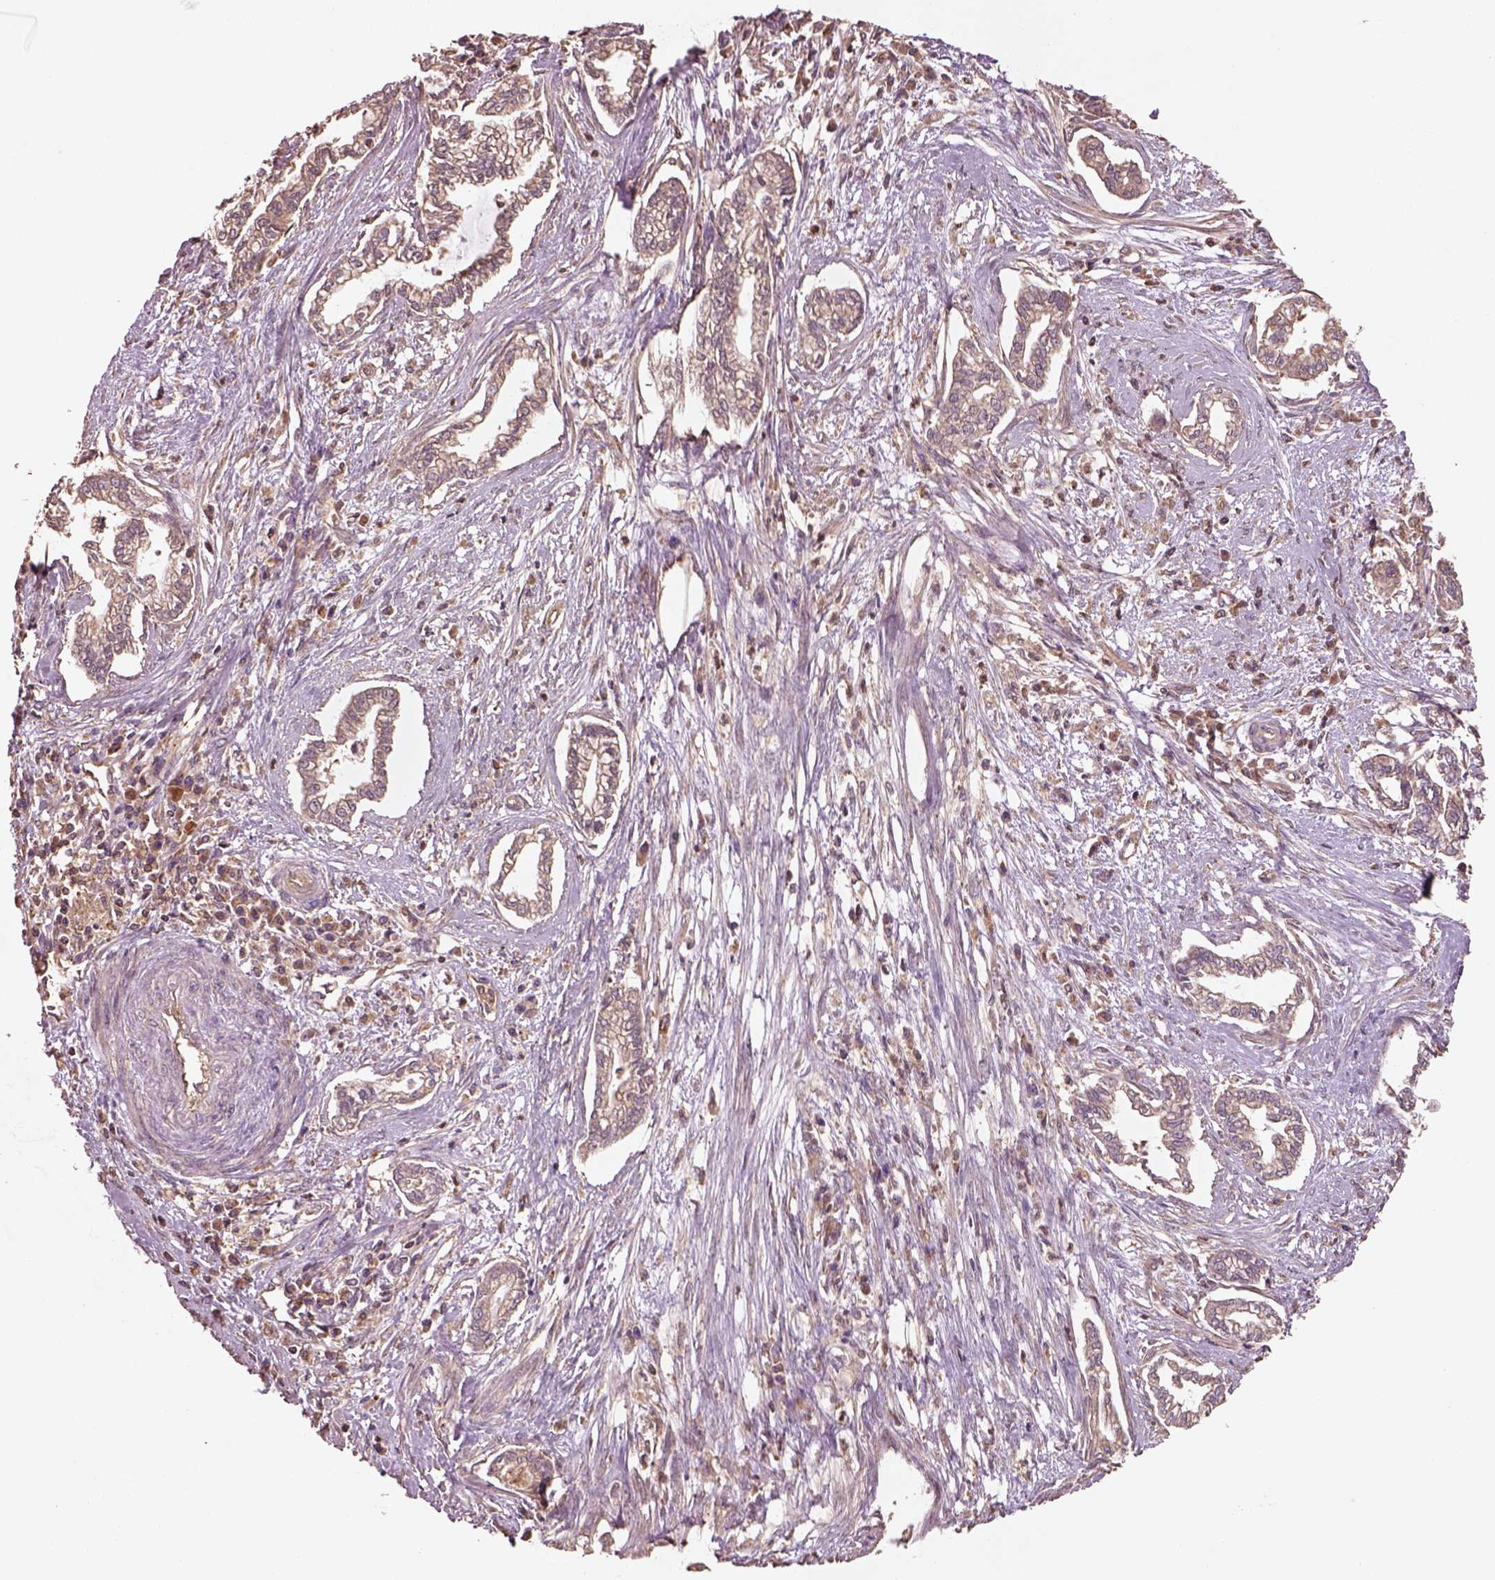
{"staining": {"intensity": "weak", "quantity": "25%-75%", "location": "cytoplasmic/membranous"}, "tissue": "cervical cancer", "cell_type": "Tumor cells", "image_type": "cancer", "snomed": [{"axis": "morphology", "description": "Adenocarcinoma, NOS"}, {"axis": "topography", "description": "Cervix"}], "caption": "Immunohistochemistry (IHC) of human cervical cancer (adenocarcinoma) shows low levels of weak cytoplasmic/membranous positivity in about 25%-75% of tumor cells.", "gene": "TRADD", "patient": {"sex": "female", "age": 62}}